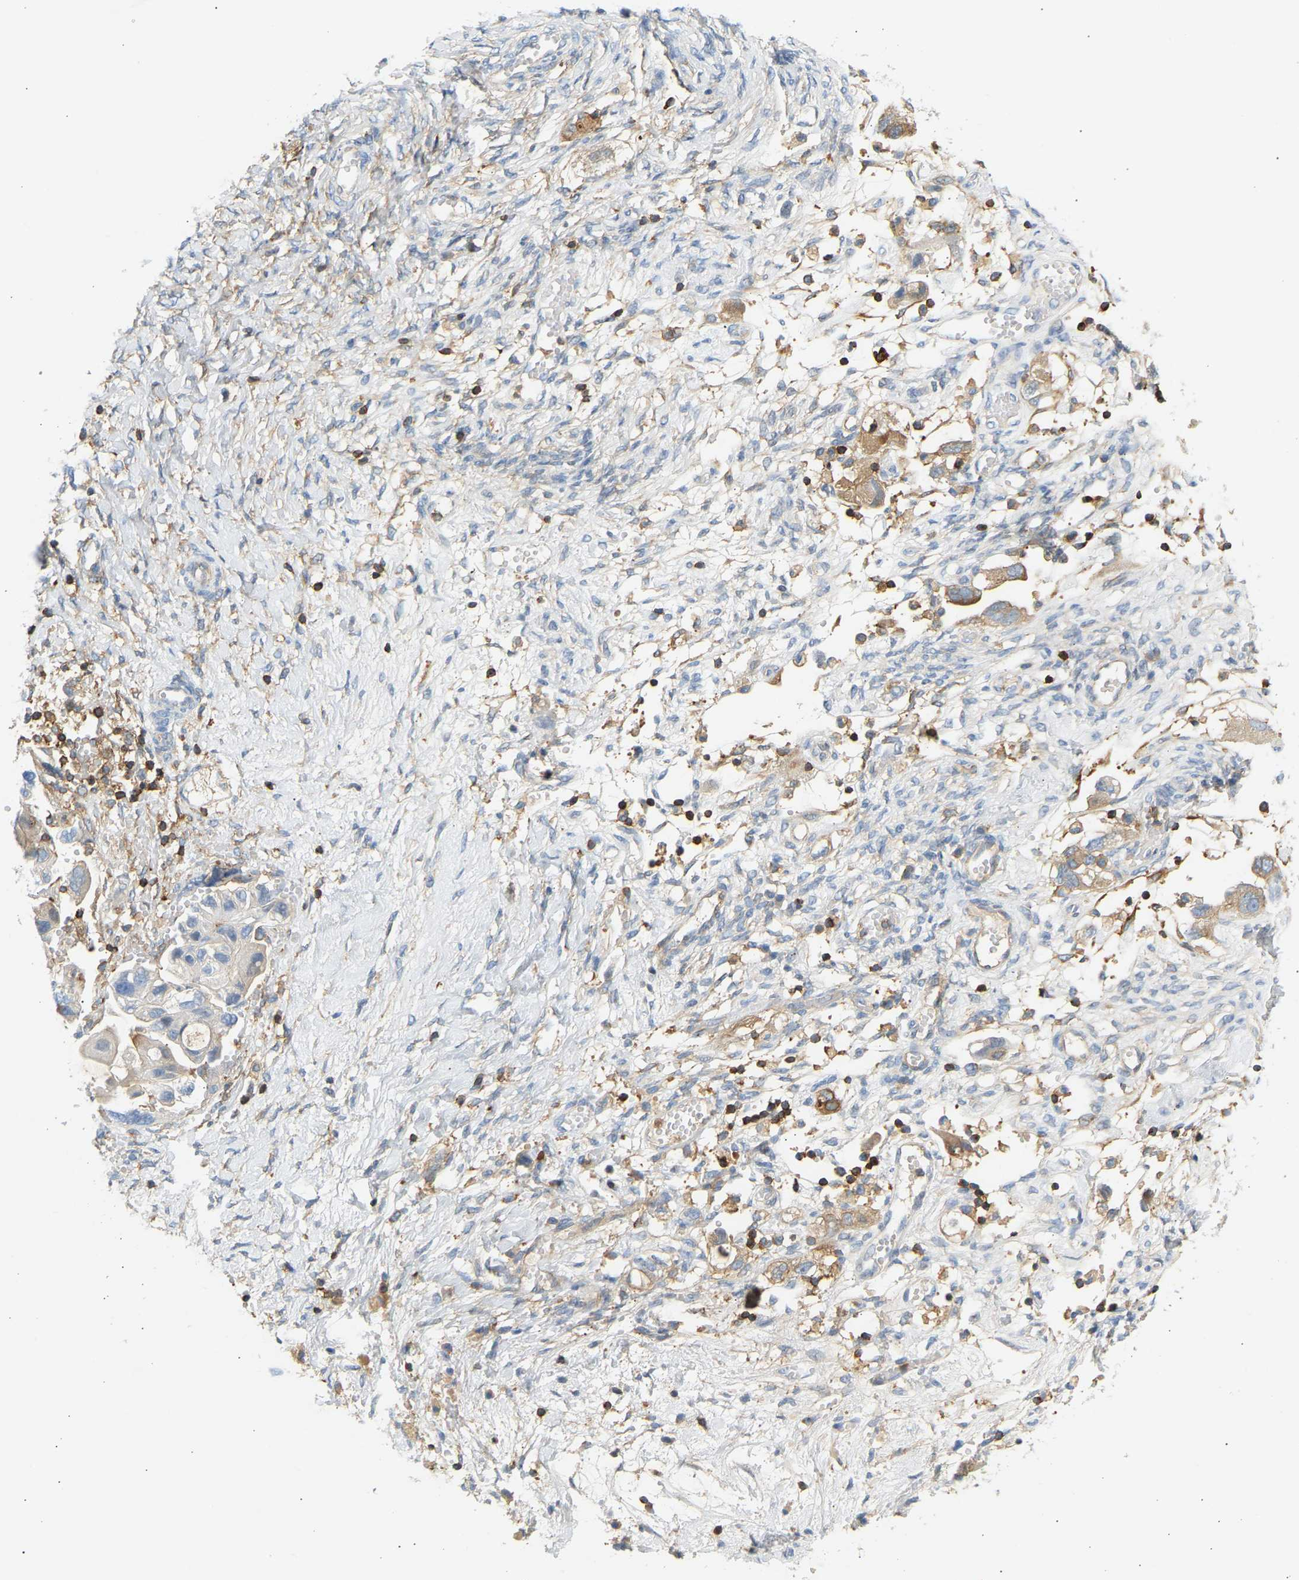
{"staining": {"intensity": "weak", "quantity": "<25%", "location": "cytoplasmic/membranous"}, "tissue": "ovarian cancer", "cell_type": "Tumor cells", "image_type": "cancer", "snomed": [{"axis": "morphology", "description": "Carcinoma, NOS"}, {"axis": "morphology", "description": "Cystadenocarcinoma, serous, NOS"}, {"axis": "topography", "description": "Ovary"}], "caption": "This is an immunohistochemistry (IHC) micrograph of human ovarian cancer. There is no positivity in tumor cells.", "gene": "FNBP1", "patient": {"sex": "female", "age": 69}}